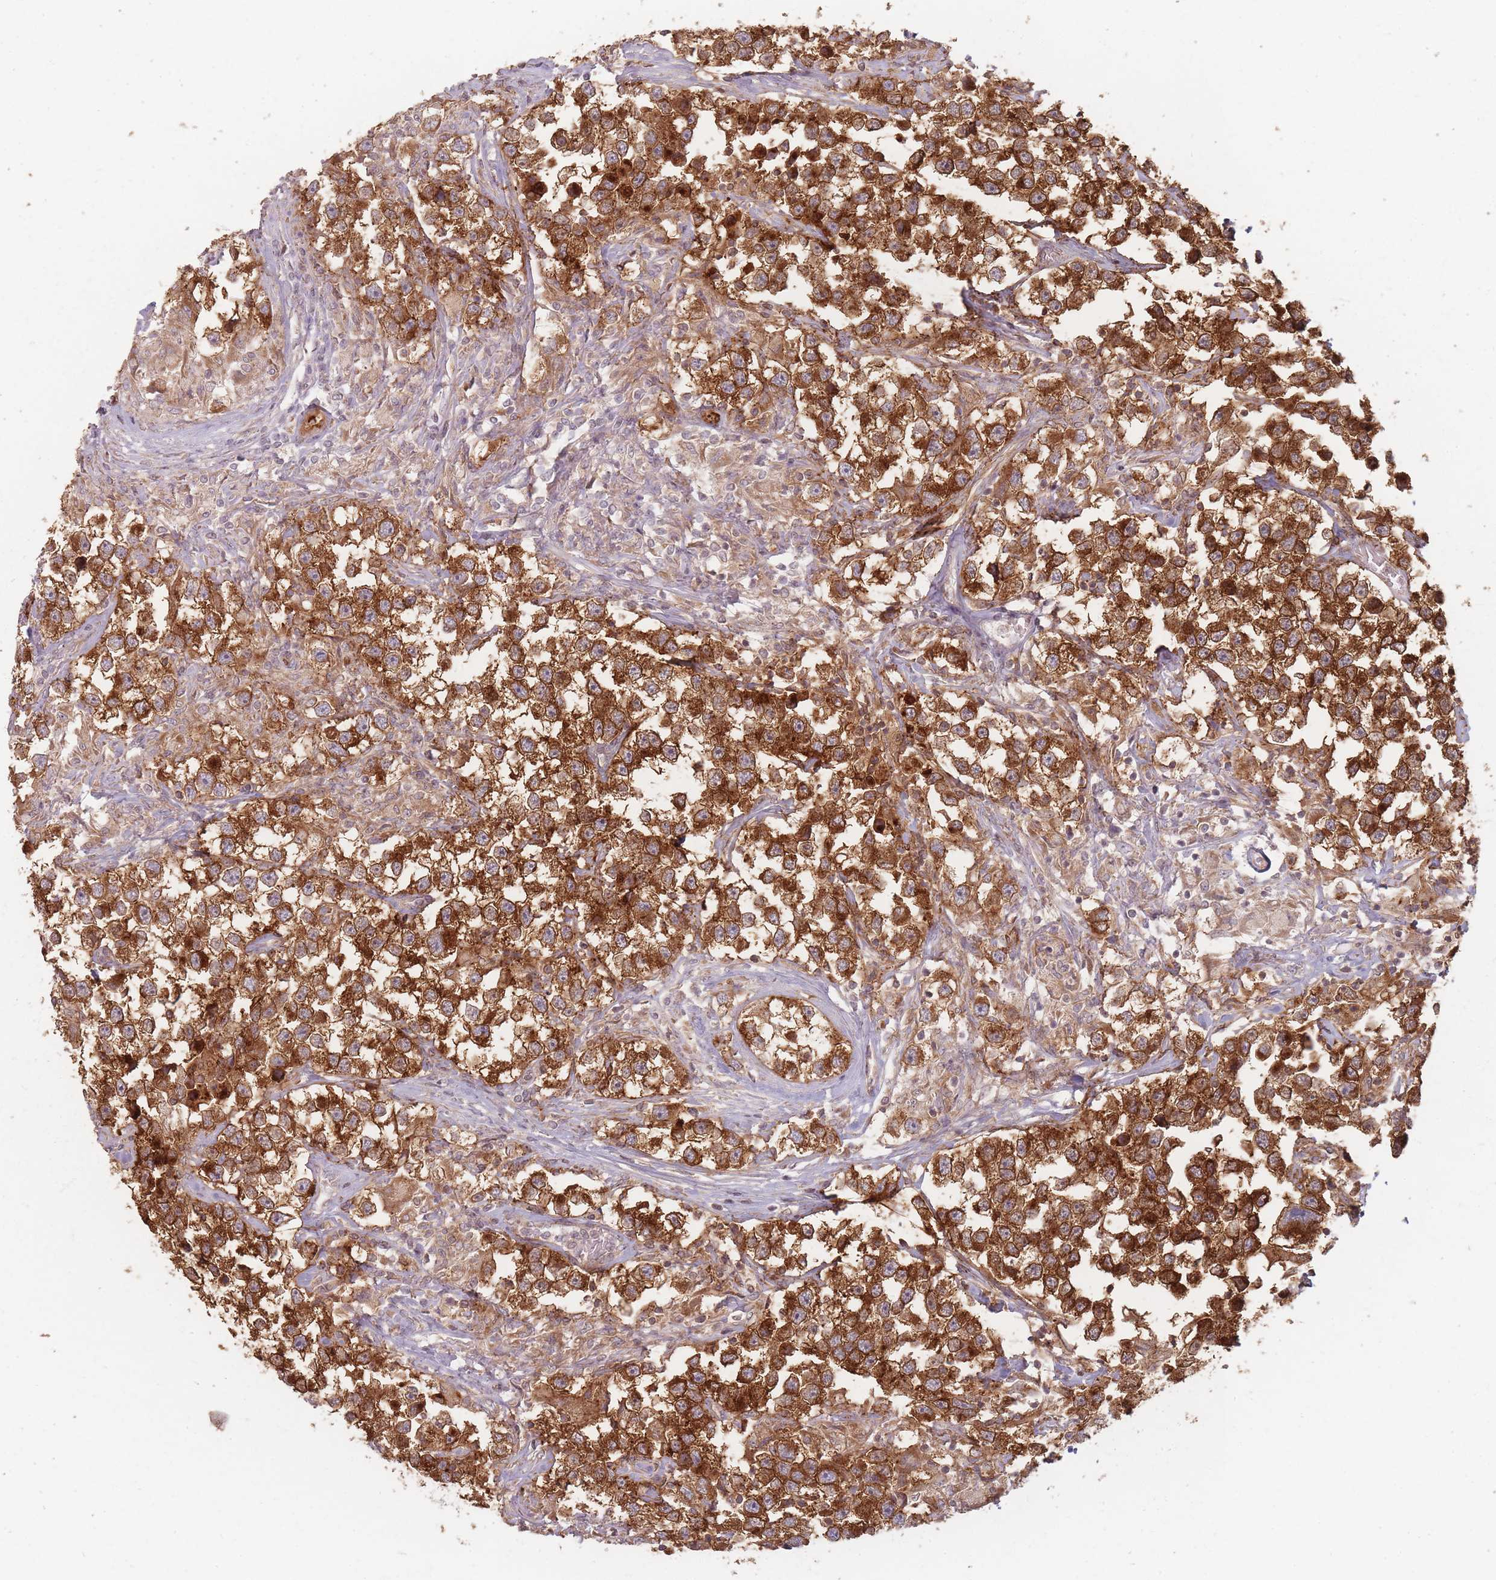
{"staining": {"intensity": "strong", "quantity": ">75%", "location": "cytoplasmic/membranous"}, "tissue": "testis cancer", "cell_type": "Tumor cells", "image_type": "cancer", "snomed": [{"axis": "morphology", "description": "Seminoma, NOS"}, {"axis": "topography", "description": "Testis"}], "caption": "Protein expression analysis of testis cancer demonstrates strong cytoplasmic/membranous staining in approximately >75% of tumor cells. (Stains: DAB in brown, nuclei in blue, Microscopy: brightfield microscopy at high magnification).", "gene": "MRPS6", "patient": {"sex": "male", "age": 46}}